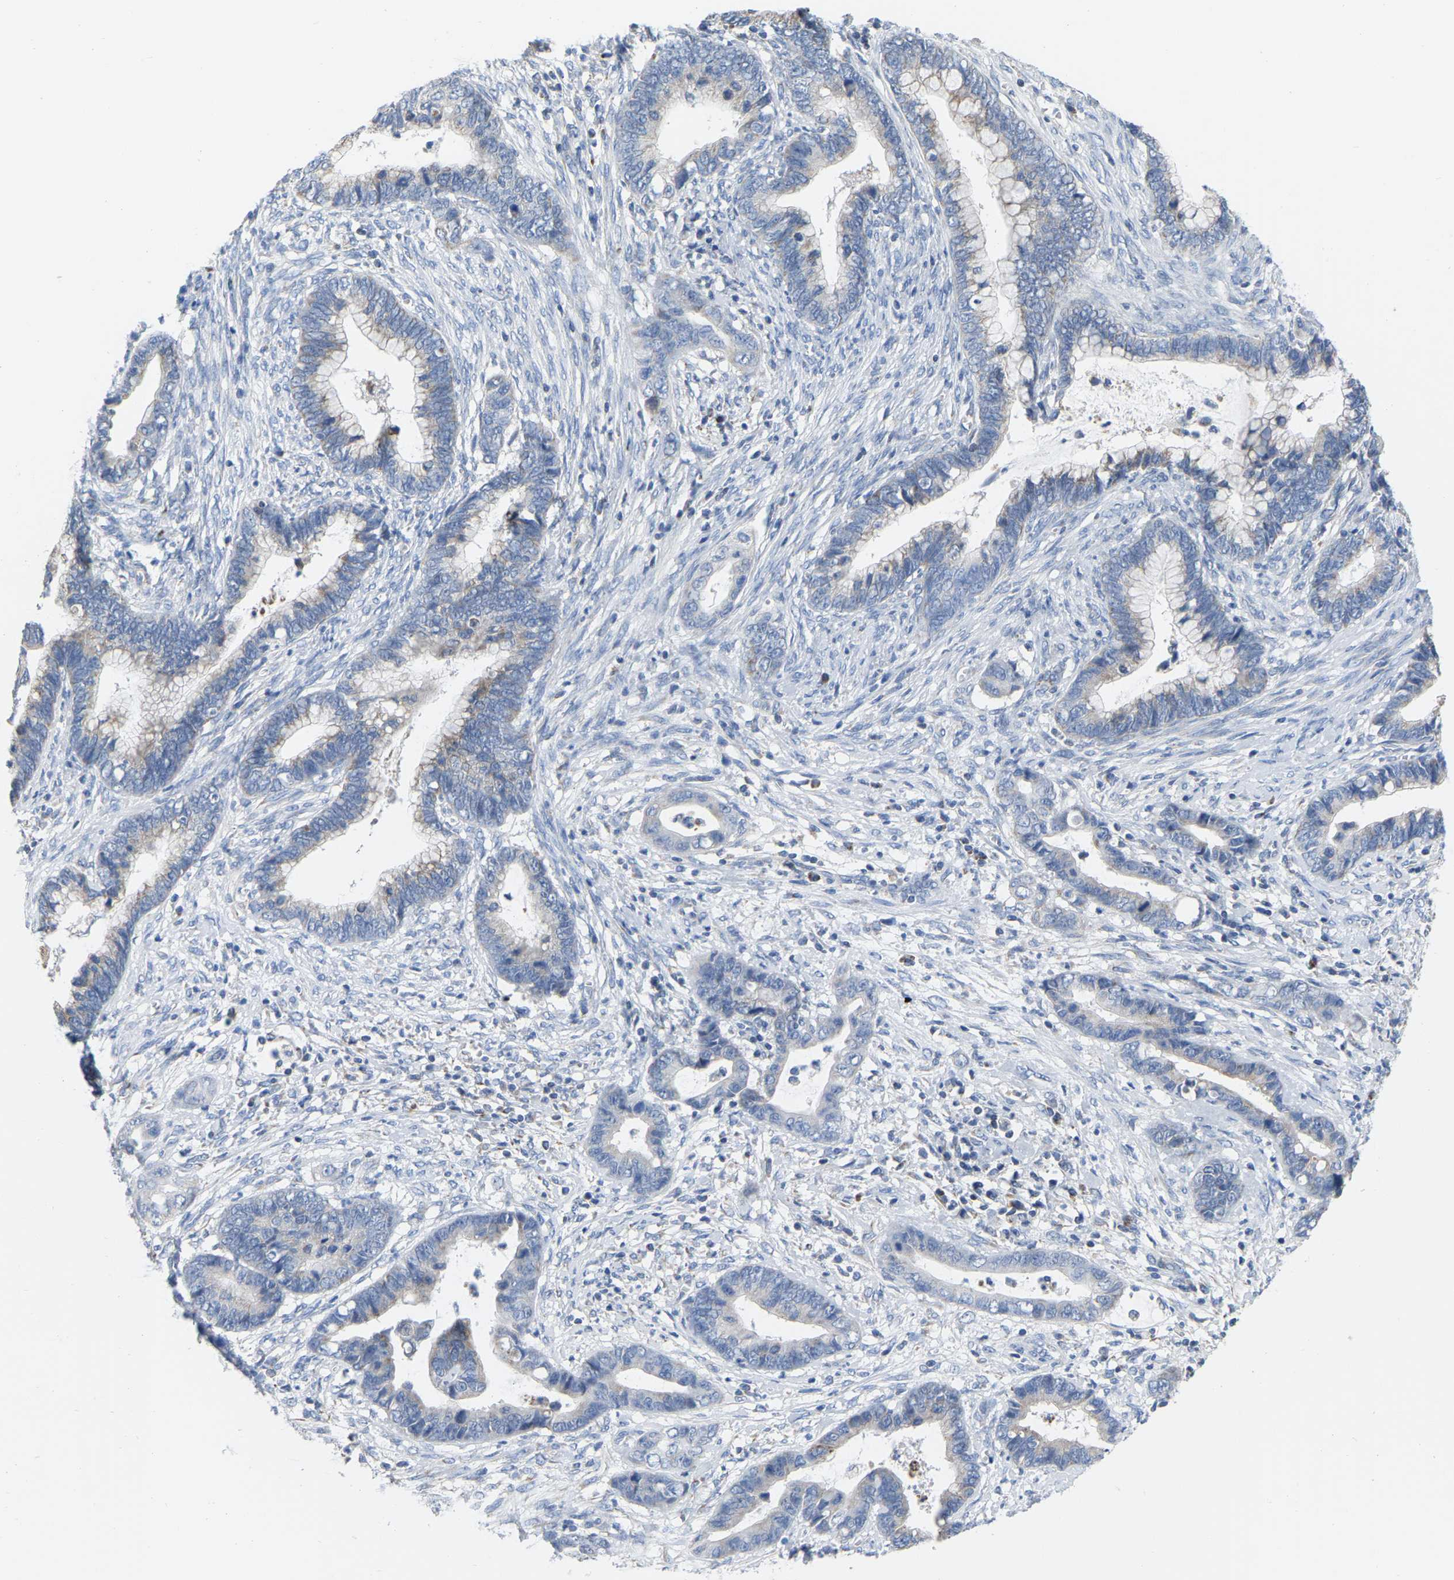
{"staining": {"intensity": "negative", "quantity": "none", "location": "none"}, "tissue": "cervical cancer", "cell_type": "Tumor cells", "image_type": "cancer", "snomed": [{"axis": "morphology", "description": "Adenocarcinoma, NOS"}, {"axis": "topography", "description": "Cervix"}], "caption": "Histopathology image shows no protein staining in tumor cells of cervical adenocarcinoma tissue.", "gene": "CBLB", "patient": {"sex": "female", "age": 44}}